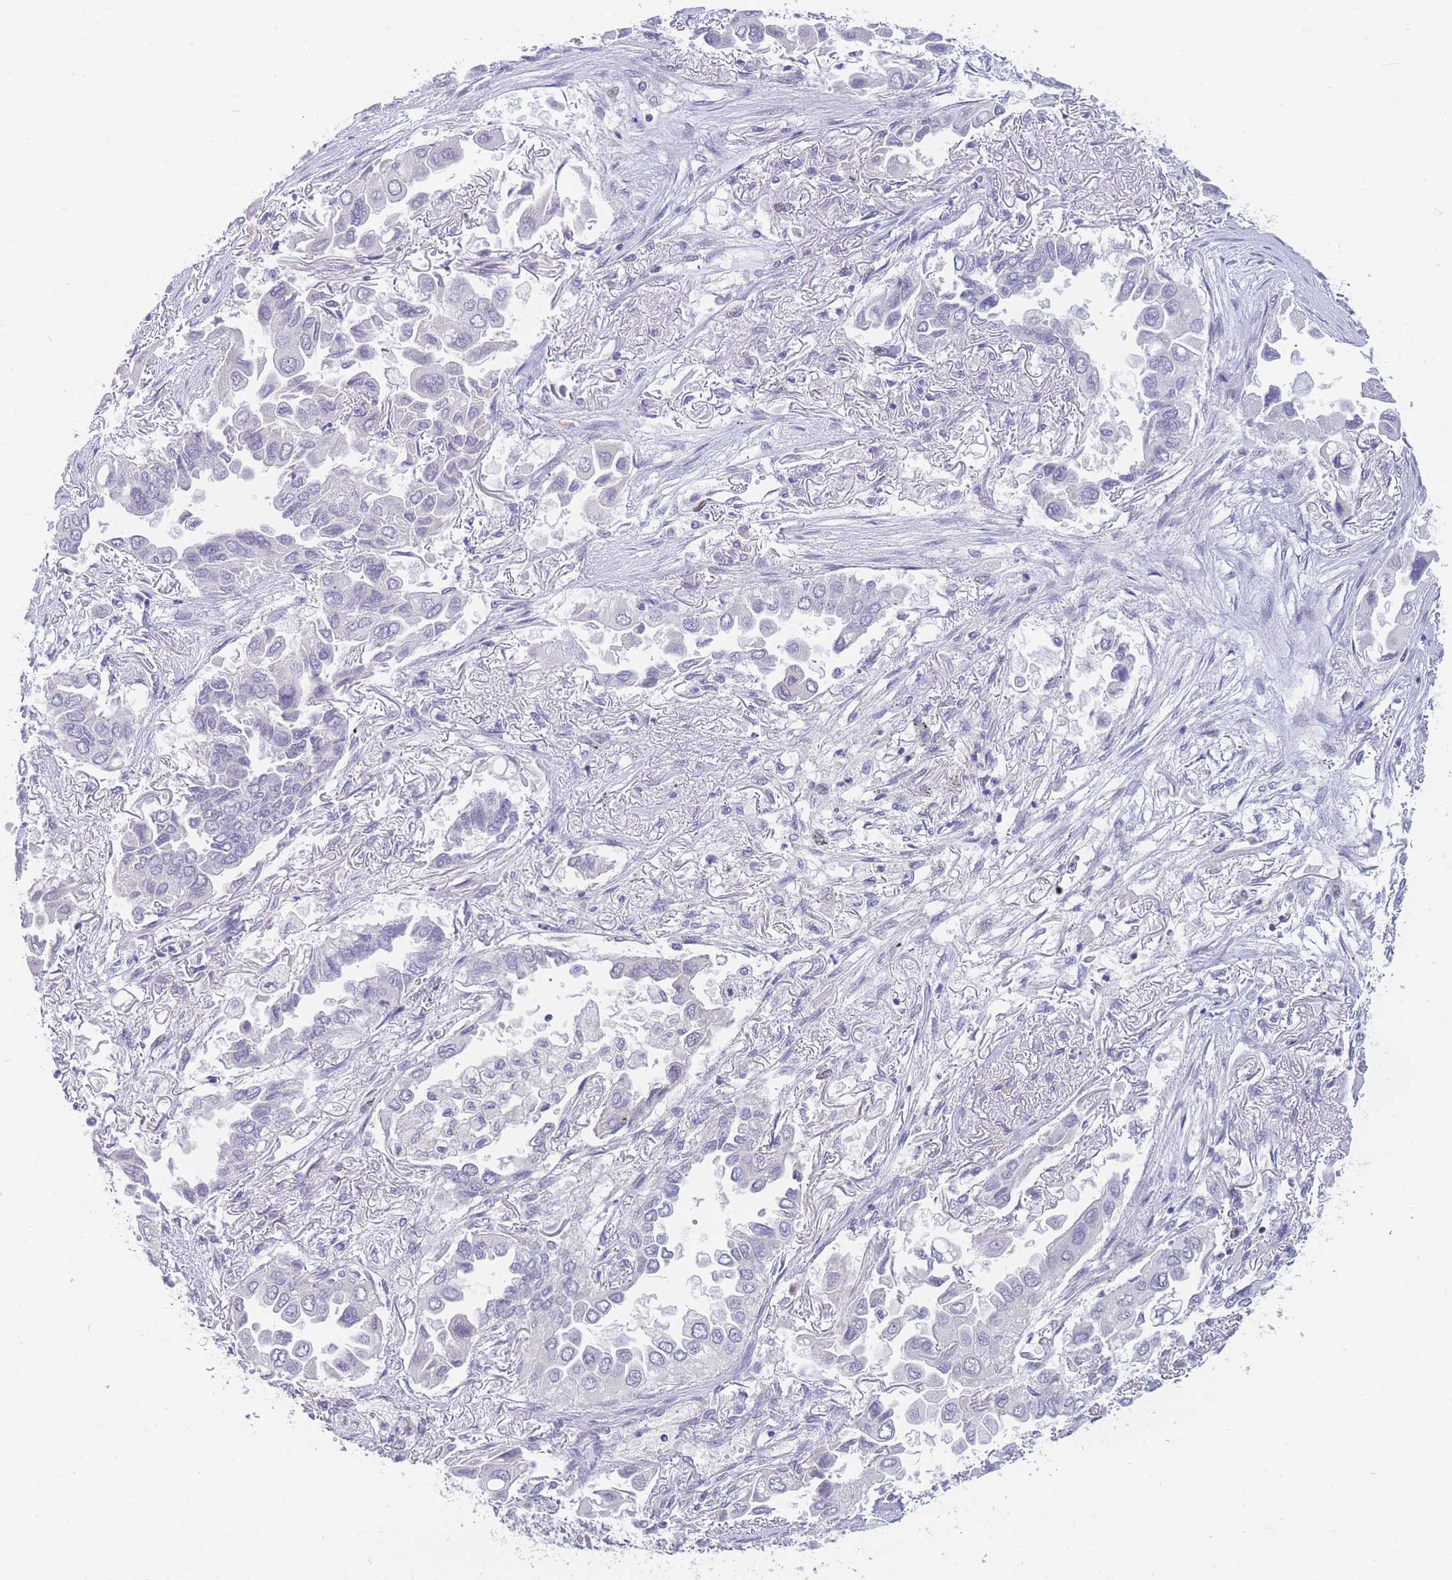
{"staining": {"intensity": "negative", "quantity": "none", "location": "none"}, "tissue": "lung cancer", "cell_type": "Tumor cells", "image_type": "cancer", "snomed": [{"axis": "morphology", "description": "Adenocarcinoma, NOS"}, {"axis": "topography", "description": "Lung"}], "caption": "The immunohistochemistry (IHC) image has no significant positivity in tumor cells of lung cancer tissue.", "gene": "SHCBP1", "patient": {"sex": "female", "age": 76}}